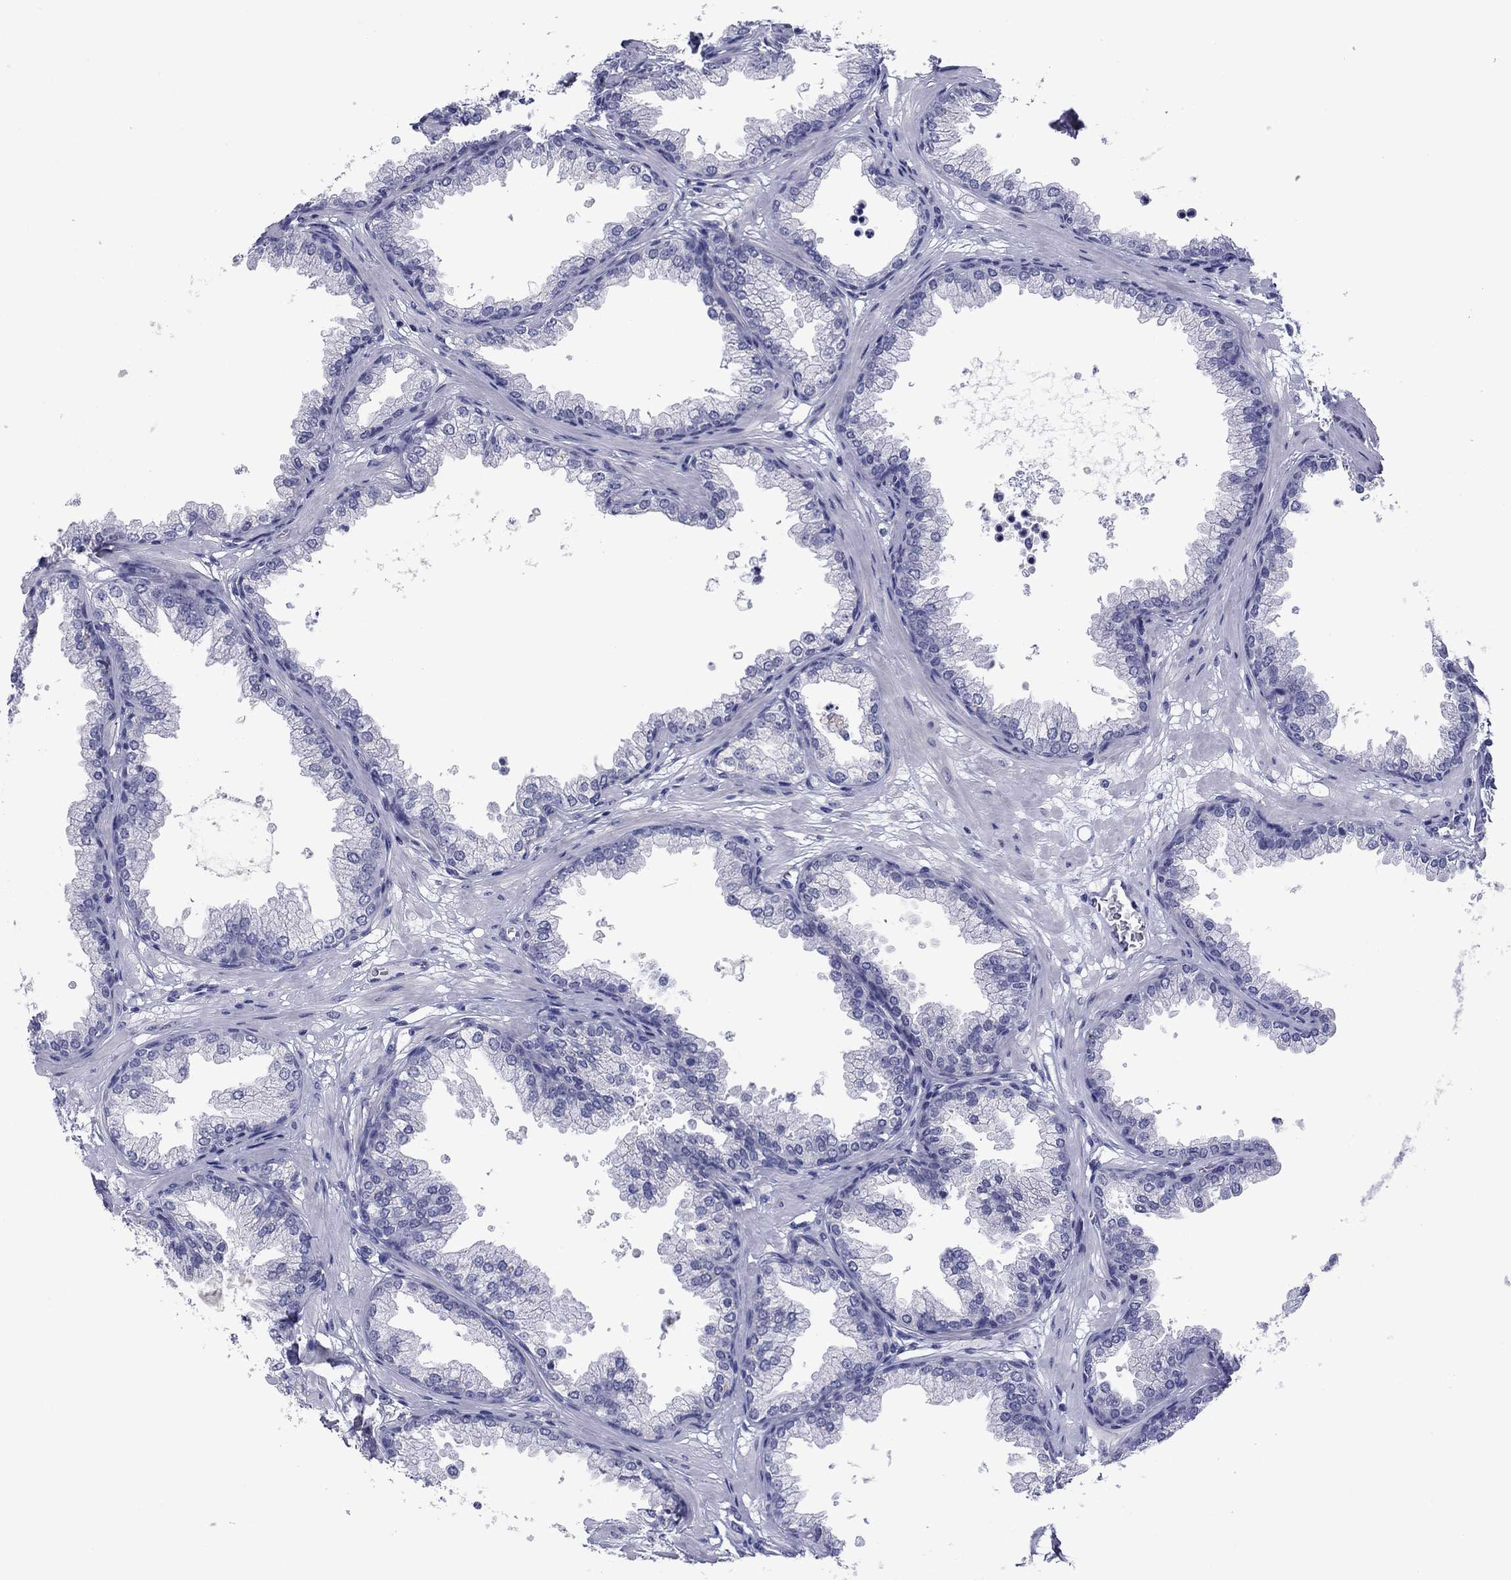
{"staining": {"intensity": "negative", "quantity": "none", "location": "none"}, "tissue": "prostate", "cell_type": "Glandular cells", "image_type": "normal", "snomed": [{"axis": "morphology", "description": "Normal tissue, NOS"}, {"axis": "topography", "description": "Prostate"}], "caption": "The histopathology image shows no staining of glandular cells in unremarkable prostate. (DAB (3,3'-diaminobenzidine) immunohistochemistry, high magnification).", "gene": "TCFL5", "patient": {"sex": "male", "age": 37}}